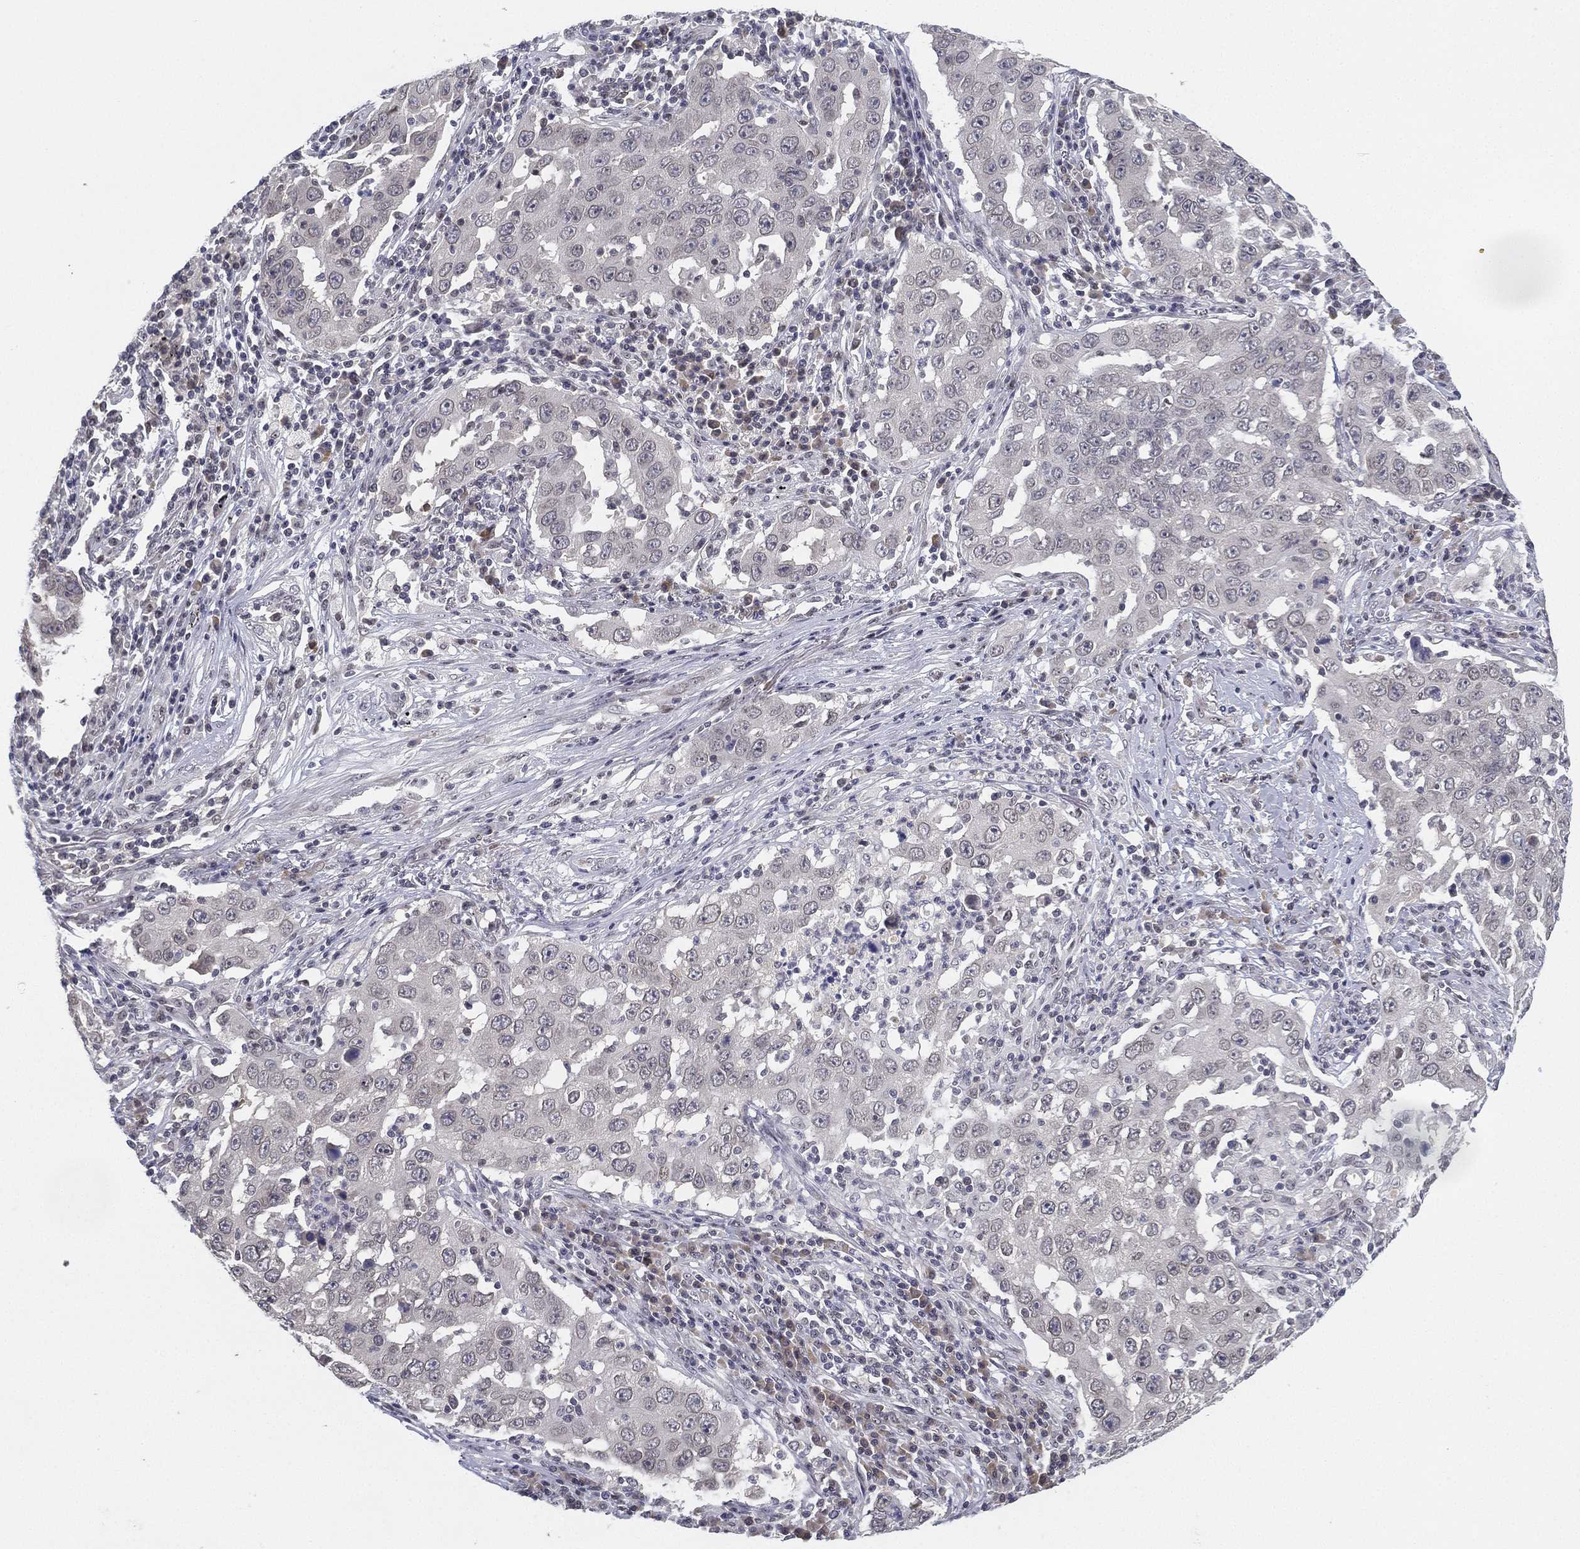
{"staining": {"intensity": "negative", "quantity": "none", "location": "none"}, "tissue": "lung cancer", "cell_type": "Tumor cells", "image_type": "cancer", "snomed": [{"axis": "morphology", "description": "Adenocarcinoma, NOS"}, {"axis": "topography", "description": "Lung"}], "caption": "An immunohistochemistry histopathology image of lung cancer (adenocarcinoma) is shown. There is no staining in tumor cells of lung cancer (adenocarcinoma).", "gene": "MS4A8", "patient": {"sex": "male", "age": 73}}